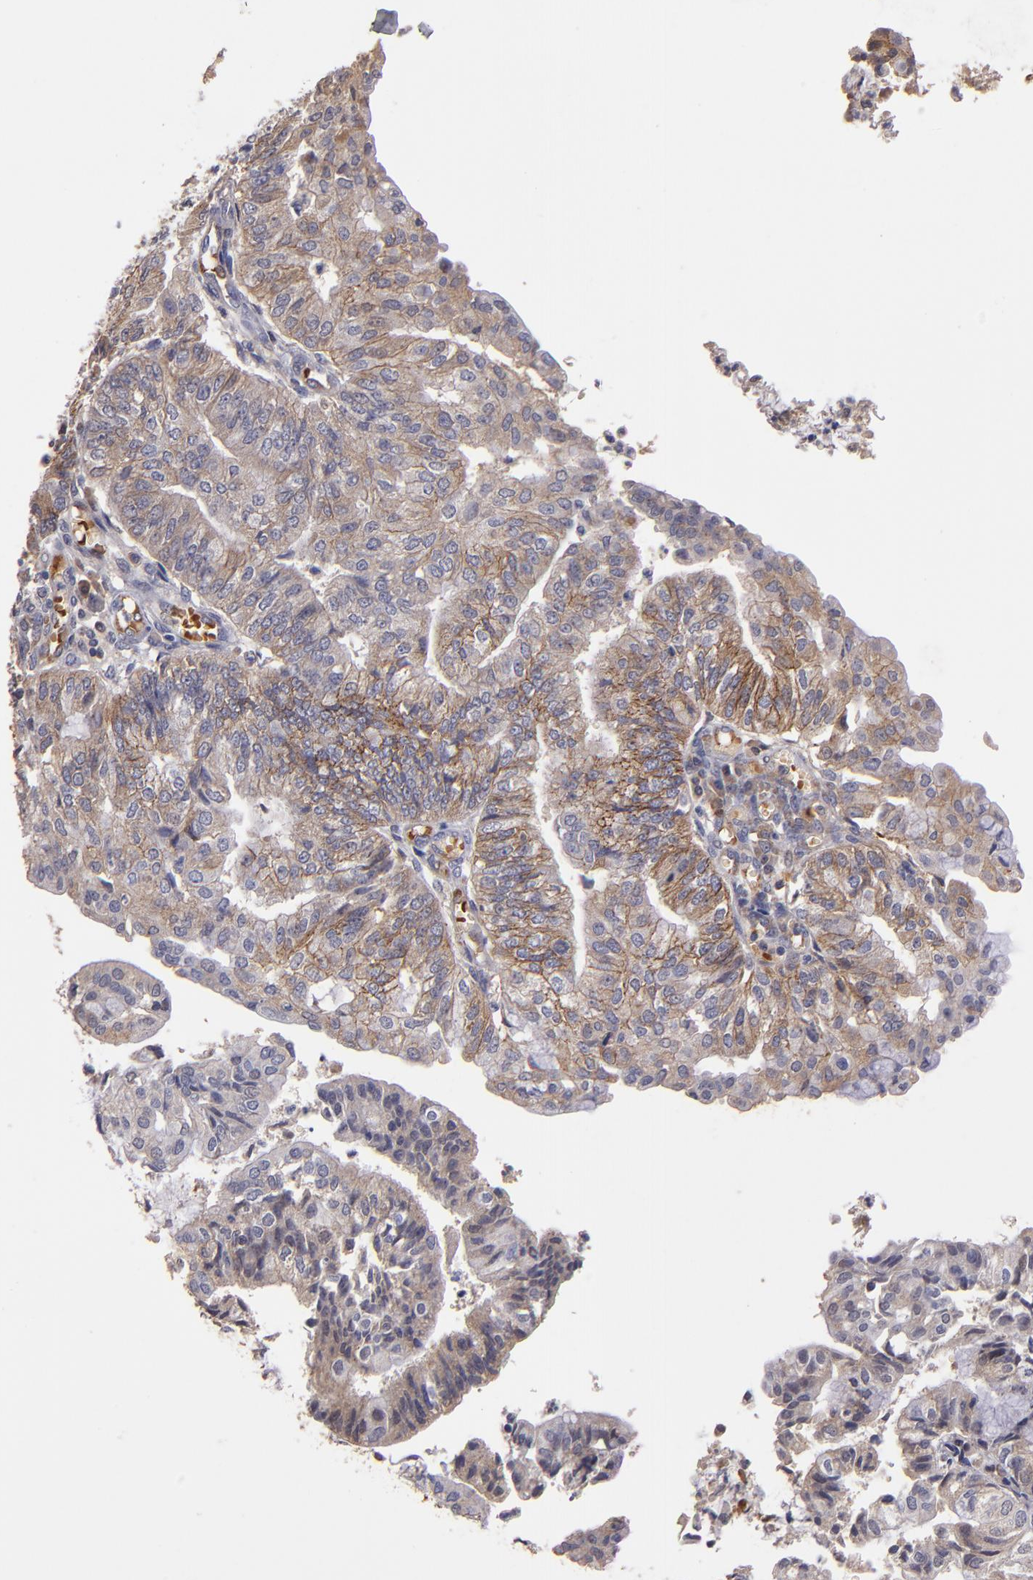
{"staining": {"intensity": "moderate", "quantity": ">75%", "location": "cytoplasmic/membranous"}, "tissue": "endometrial cancer", "cell_type": "Tumor cells", "image_type": "cancer", "snomed": [{"axis": "morphology", "description": "Adenocarcinoma, NOS"}, {"axis": "topography", "description": "Endometrium"}], "caption": "Protein staining of endometrial cancer tissue displays moderate cytoplasmic/membranous positivity in approximately >75% of tumor cells. (DAB (3,3'-diaminobenzidine) IHC, brown staining for protein, blue staining for nuclei).", "gene": "SERPINC1", "patient": {"sex": "female", "age": 59}}